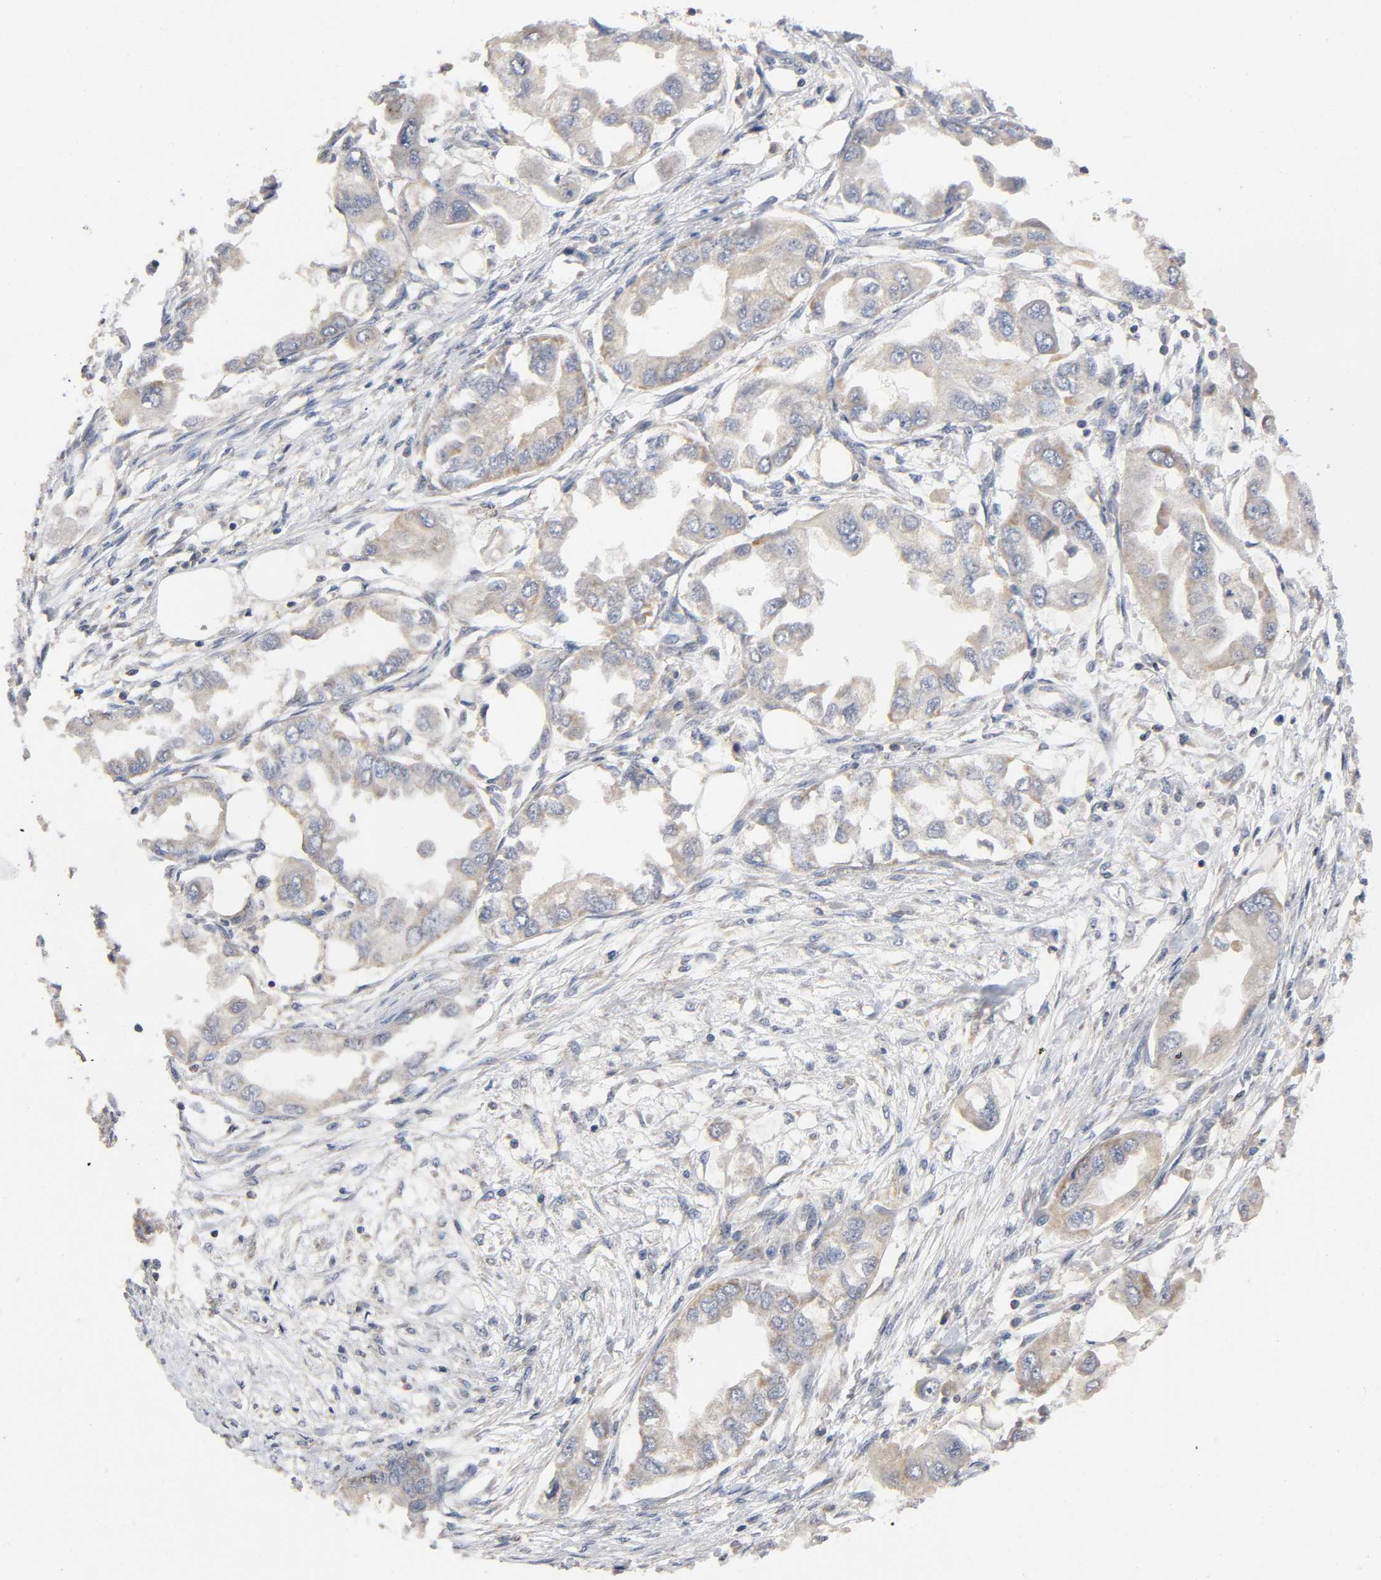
{"staining": {"intensity": "weak", "quantity": ">75%", "location": "cytoplasmic/membranous"}, "tissue": "endometrial cancer", "cell_type": "Tumor cells", "image_type": "cancer", "snomed": [{"axis": "morphology", "description": "Adenocarcinoma, NOS"}, {"axis": "topography", "description": "Endometrium"}], "caption": "Tumor cells show low levels of weak cytoplasmic/membranous staining in approximately >75% of cells in human endometrial adenocarcinoma.", "gene": "SYT16", "patient": {"sex": "female", "age": 67}}